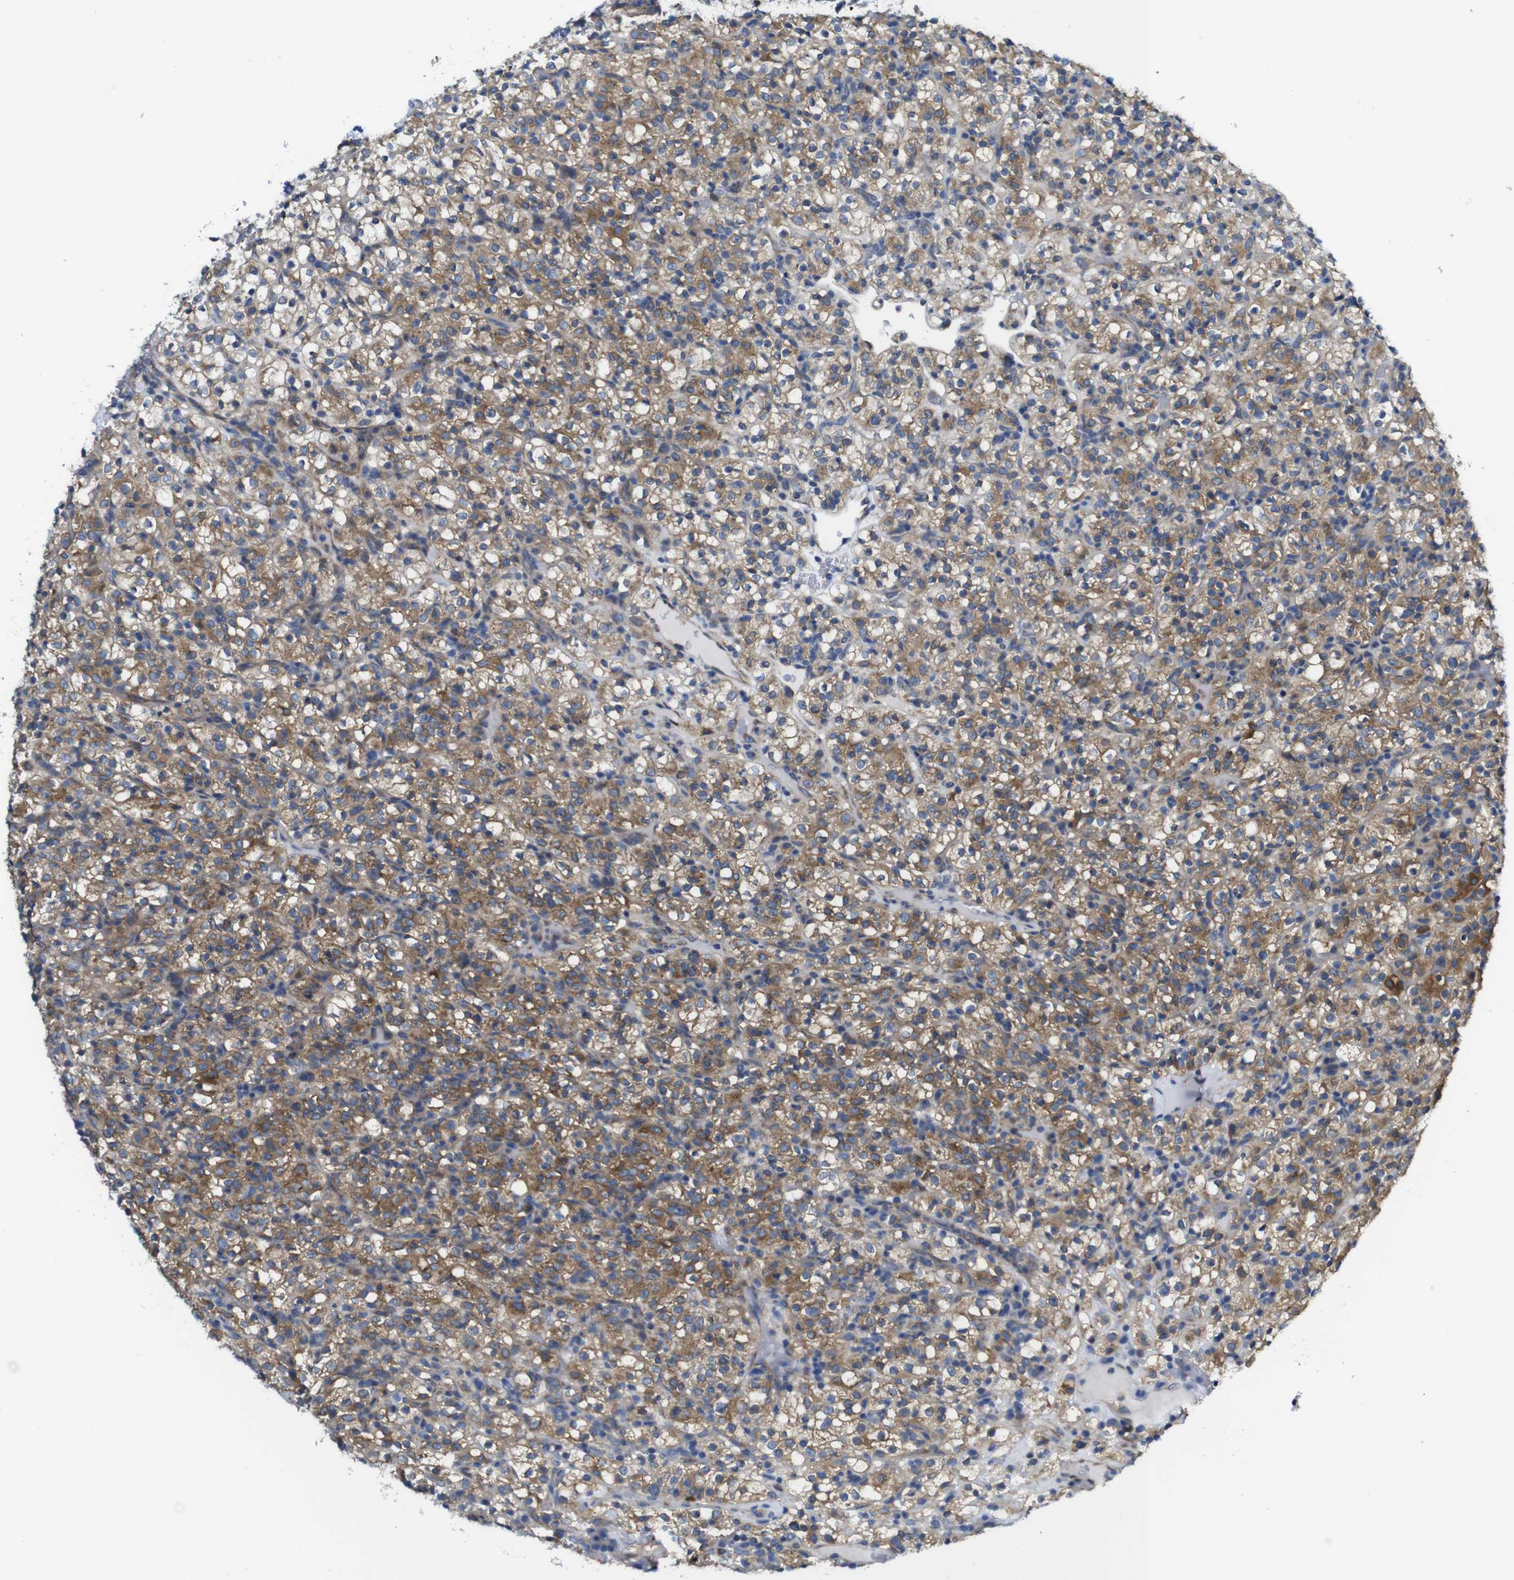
{"staining": {"intensity": "moderate", "quantity": ">75%", "location": "cytoplasmic/membranous"}, "tissue": "renal cancer", "cell_type": "Tumor cells", "image_type": "cancer", "snomed": [{"axis": "morphology", "description": "Normal tissue, NOS"}, {"axis": "morphology", "description": "Adenocarcinoma, NOS"}, {"axis": "topography", "description": "Kidney"}], "caption": "The image displays immunohistochemical staining of adenocarcinoma (renal). There is moderate cytoplasmic/membranous staining is appreciated in approximately >75% of tumor cells.", "gene": "DDRGK1", "patient": {"sex": "female", "age": 72}}